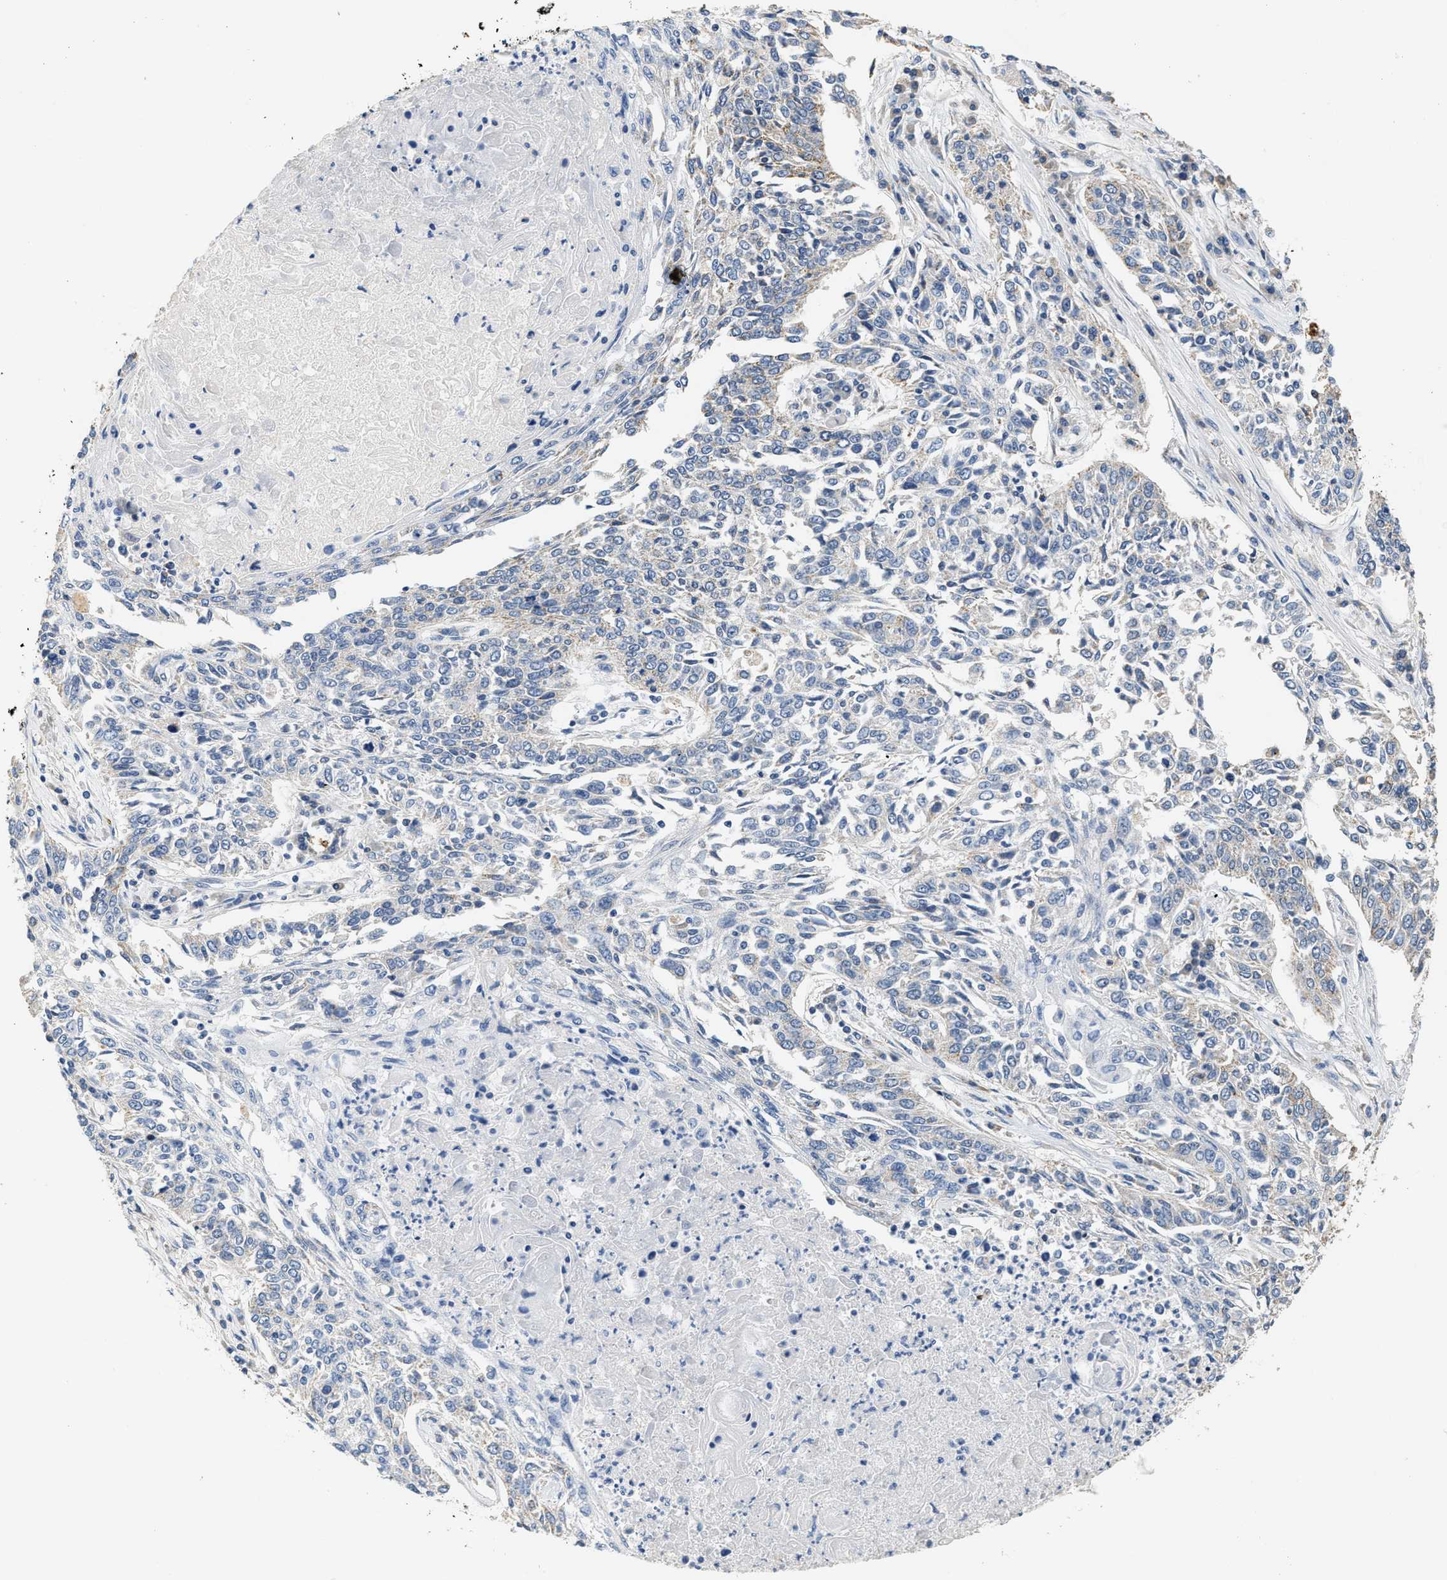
{"staining": {"intensity": "weak", "quantity": "<25%", "location": "cytoplasmic/membranous"}, "tissue": "lung cancer", "cell_type": "Tumor cells", "image_type": "cancer", "snomed": [{"axis": "morphology", "description": "Normal tissue, NOS"}, {"axis": "morphology", "description": "Squamous cell carcinoma, NOS"}, {"axis": "topography", "description": "Cartilage tissue"}, {"axis": "topography", "description": "Bronchus"}, {"axis": "topography", "description": "Lung"}], "caption": "Tumor cells show no significant staining in squamous cell carcinoma (lung).", "gene": "SHMT2", "patient": {"sex": "female", "age": 49}}